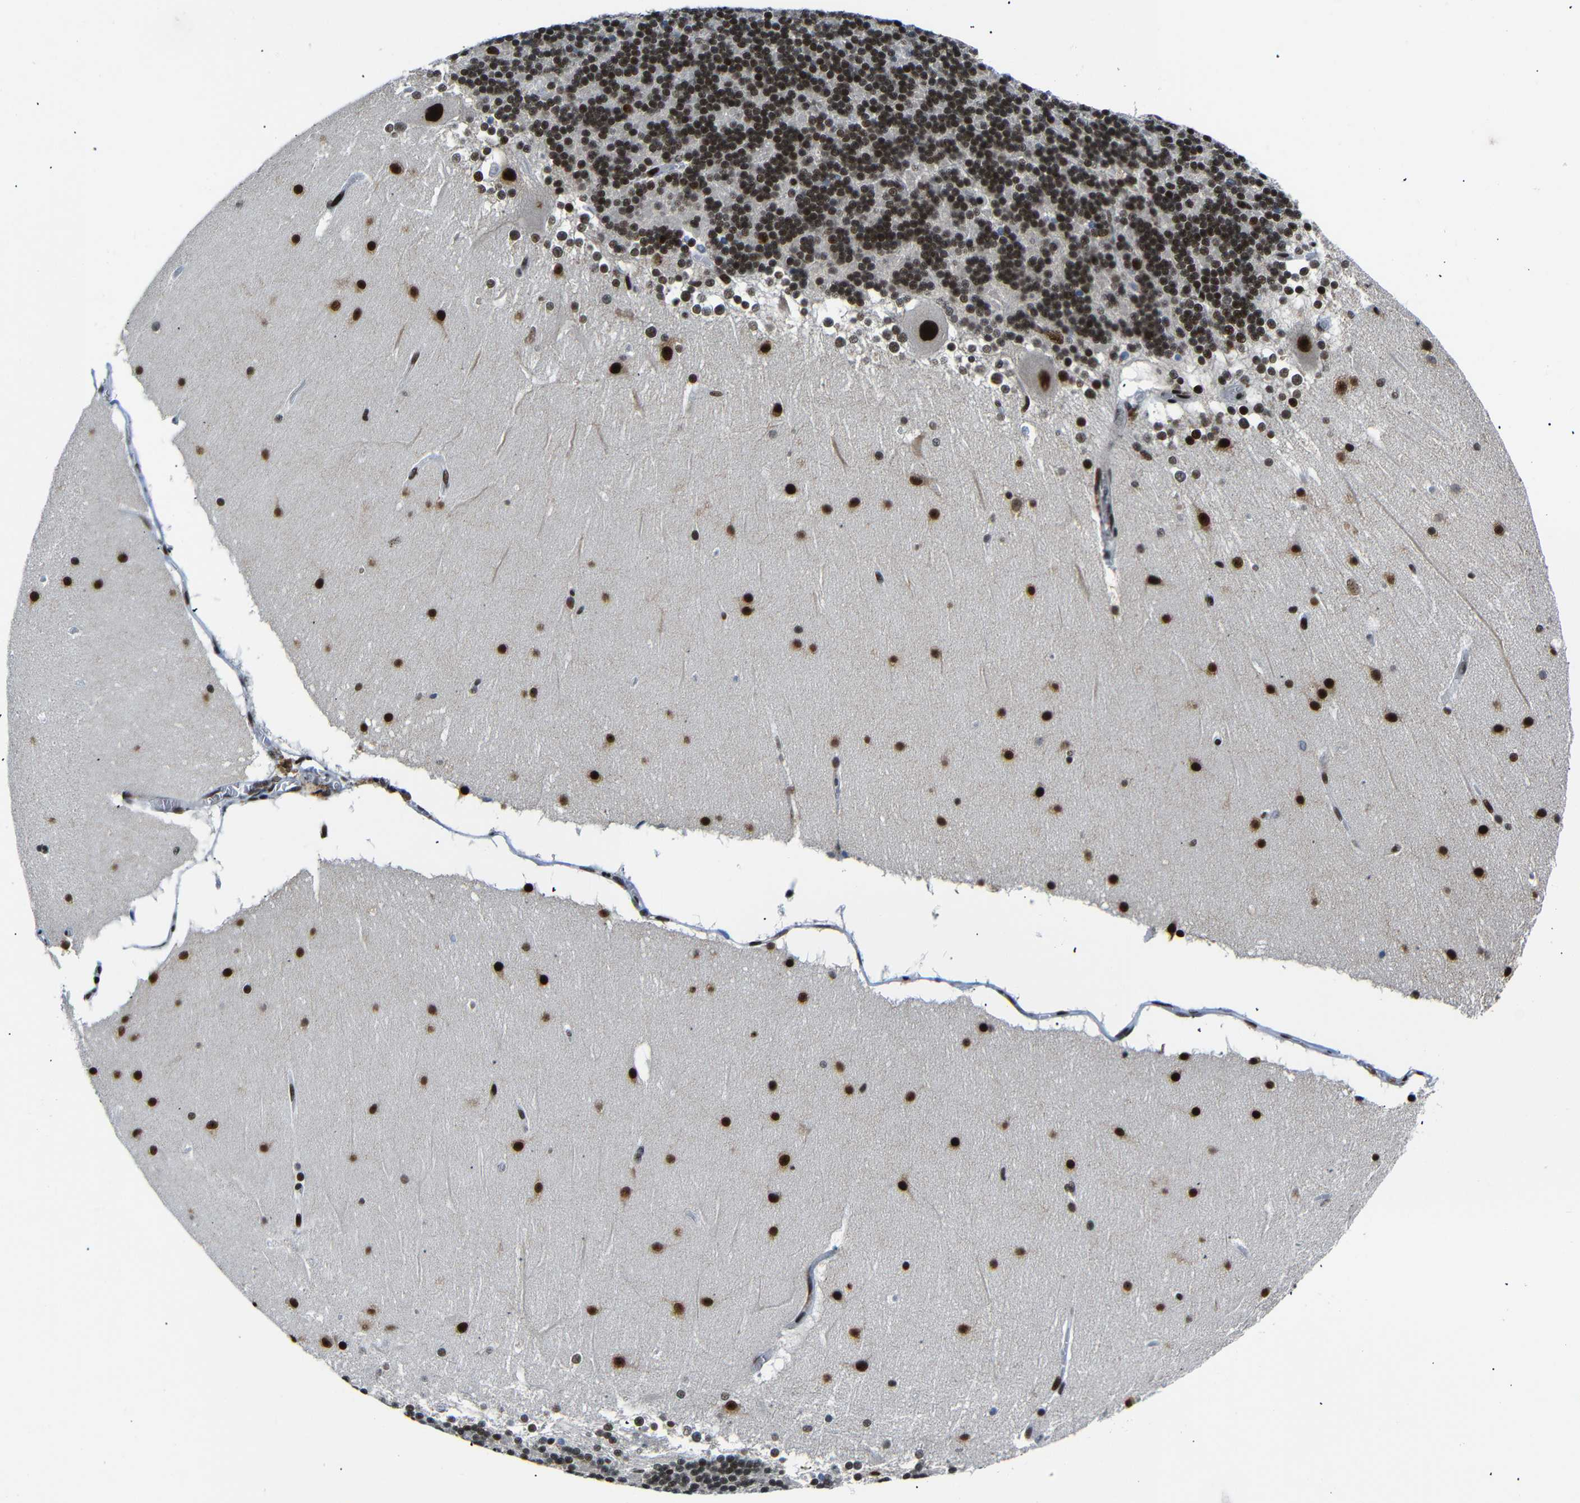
{"staining": {"intensity": "strong", "quantity": ">75%", "location": "nuclear"}, "tissue": "cerebellum", "cell_type": "Cells in granular layer", "image_type": "normal", "snomed": [{"axis": "morphology", "description": "Normal tissue, NOS"}, {"axis": "topography", "description": "Cerebellum"}], "caption": "Immunohistochemical staining of benign human cerebellum displays strong nuclear protein staining in about >75% of cells in granular layer. Using DAB (3,3'-diaminobenzidine) (brown) and hematoxylin (blue) stains, captured at high magnification using brightfield microscopy.", "gene": "SETDB2", "patient": {"sex": "female", "age": 19}}